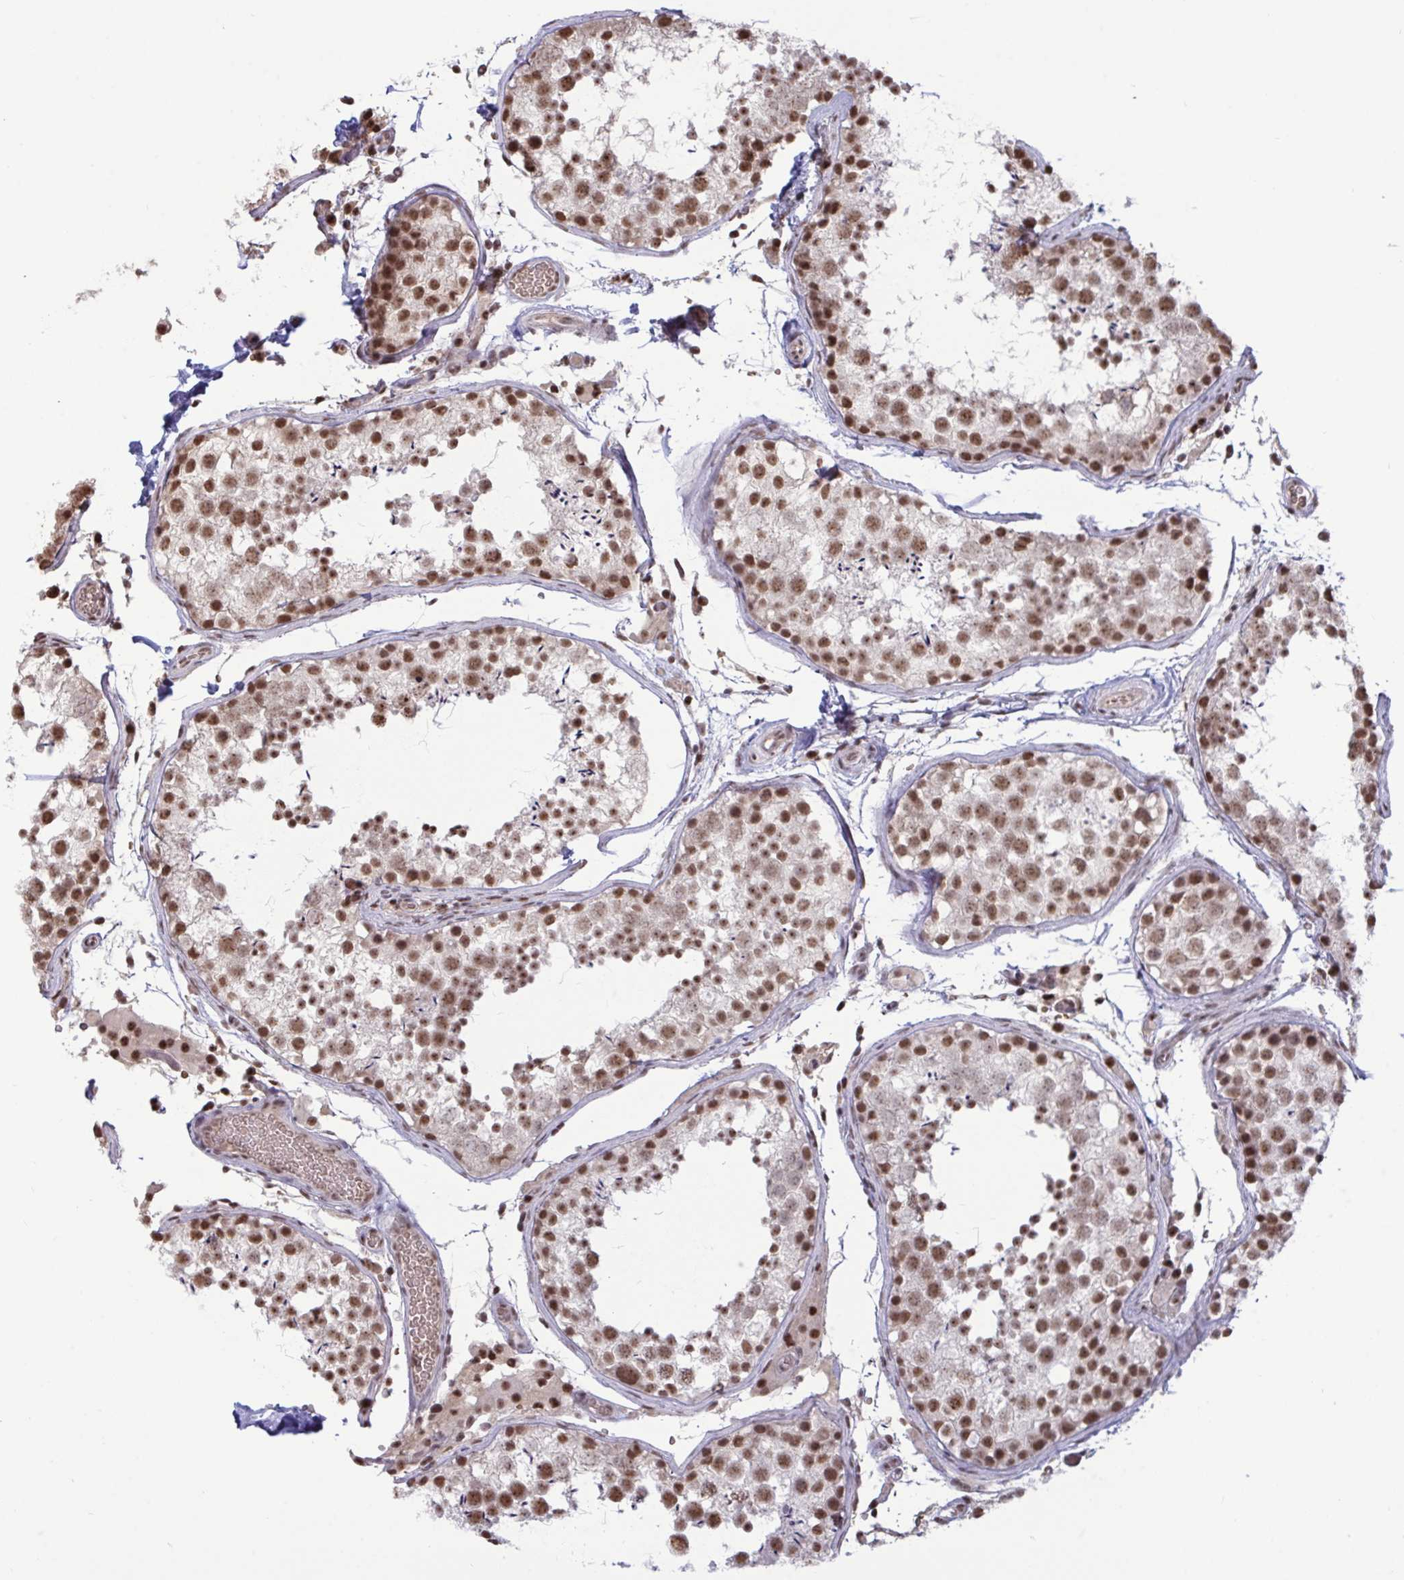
{"staining": {"intensity": "moderate", "quantity": ">75%", "location": "nuclear"}, "tissue": "testis", "cell_type": "Cells in seminiferous ducts", "image_type": "normal", "snomed": [{"axis": "morphology", "description": "Normal tissue, NOS"}, {"axis": "topography", "description": "Testis"}], "caption": "Immunohistochemistry staining of benign testis, which displays medium levels of moderate nuclear staining in about >75% of cells in seminiferous ducts indicating moderate nuclear protein positivity. The staining was performed using DAB (3,3'-diaminobenzidine) (brown) for protein detection and nuclei were counterstained in hematoxylin (blue).", "gene": "PUF60", "patient": {"sex": "male", "age": 29}}